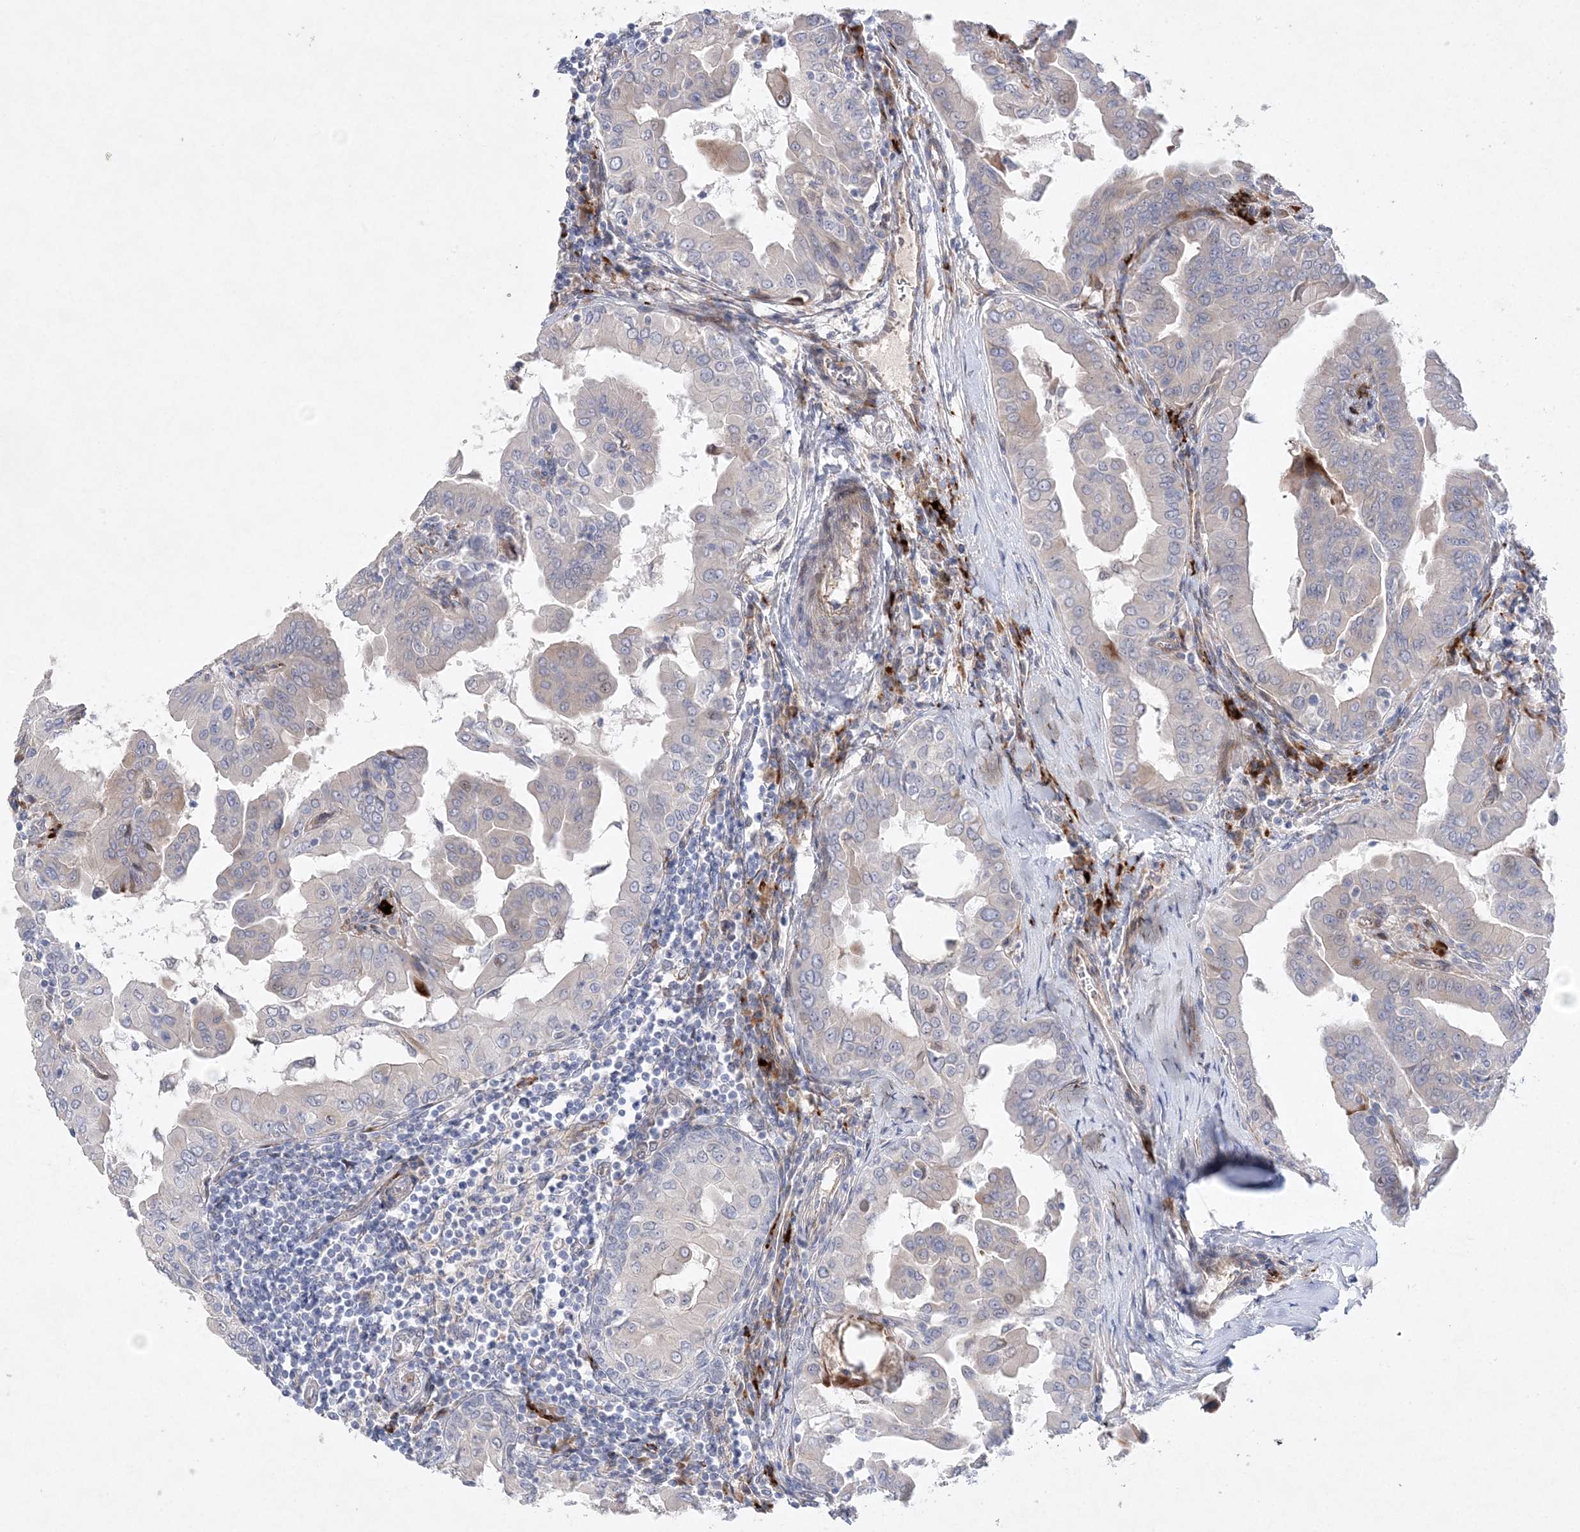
{"staining": {"intensity": "weak", "quantity": "<25%", "location": "cytoplasmic/membranous"}, "tissue": "thyroid cancer", "cell_type": "Tumor cells", "image_type": "cancer", "snomed": [{"axis": "morphology", "description": "Papillary adenocarcinoma, NOS"}, {"axis": "topography", "description": "Thyroid gland"}], "caption": "Thyroid cancer (papillary adenocarcinoma) was stained to show a protein in brown. There is no significant staining in tumor cells.", "gene": "TMEM132B", "patient": {"sex": "male", "age": 33}}